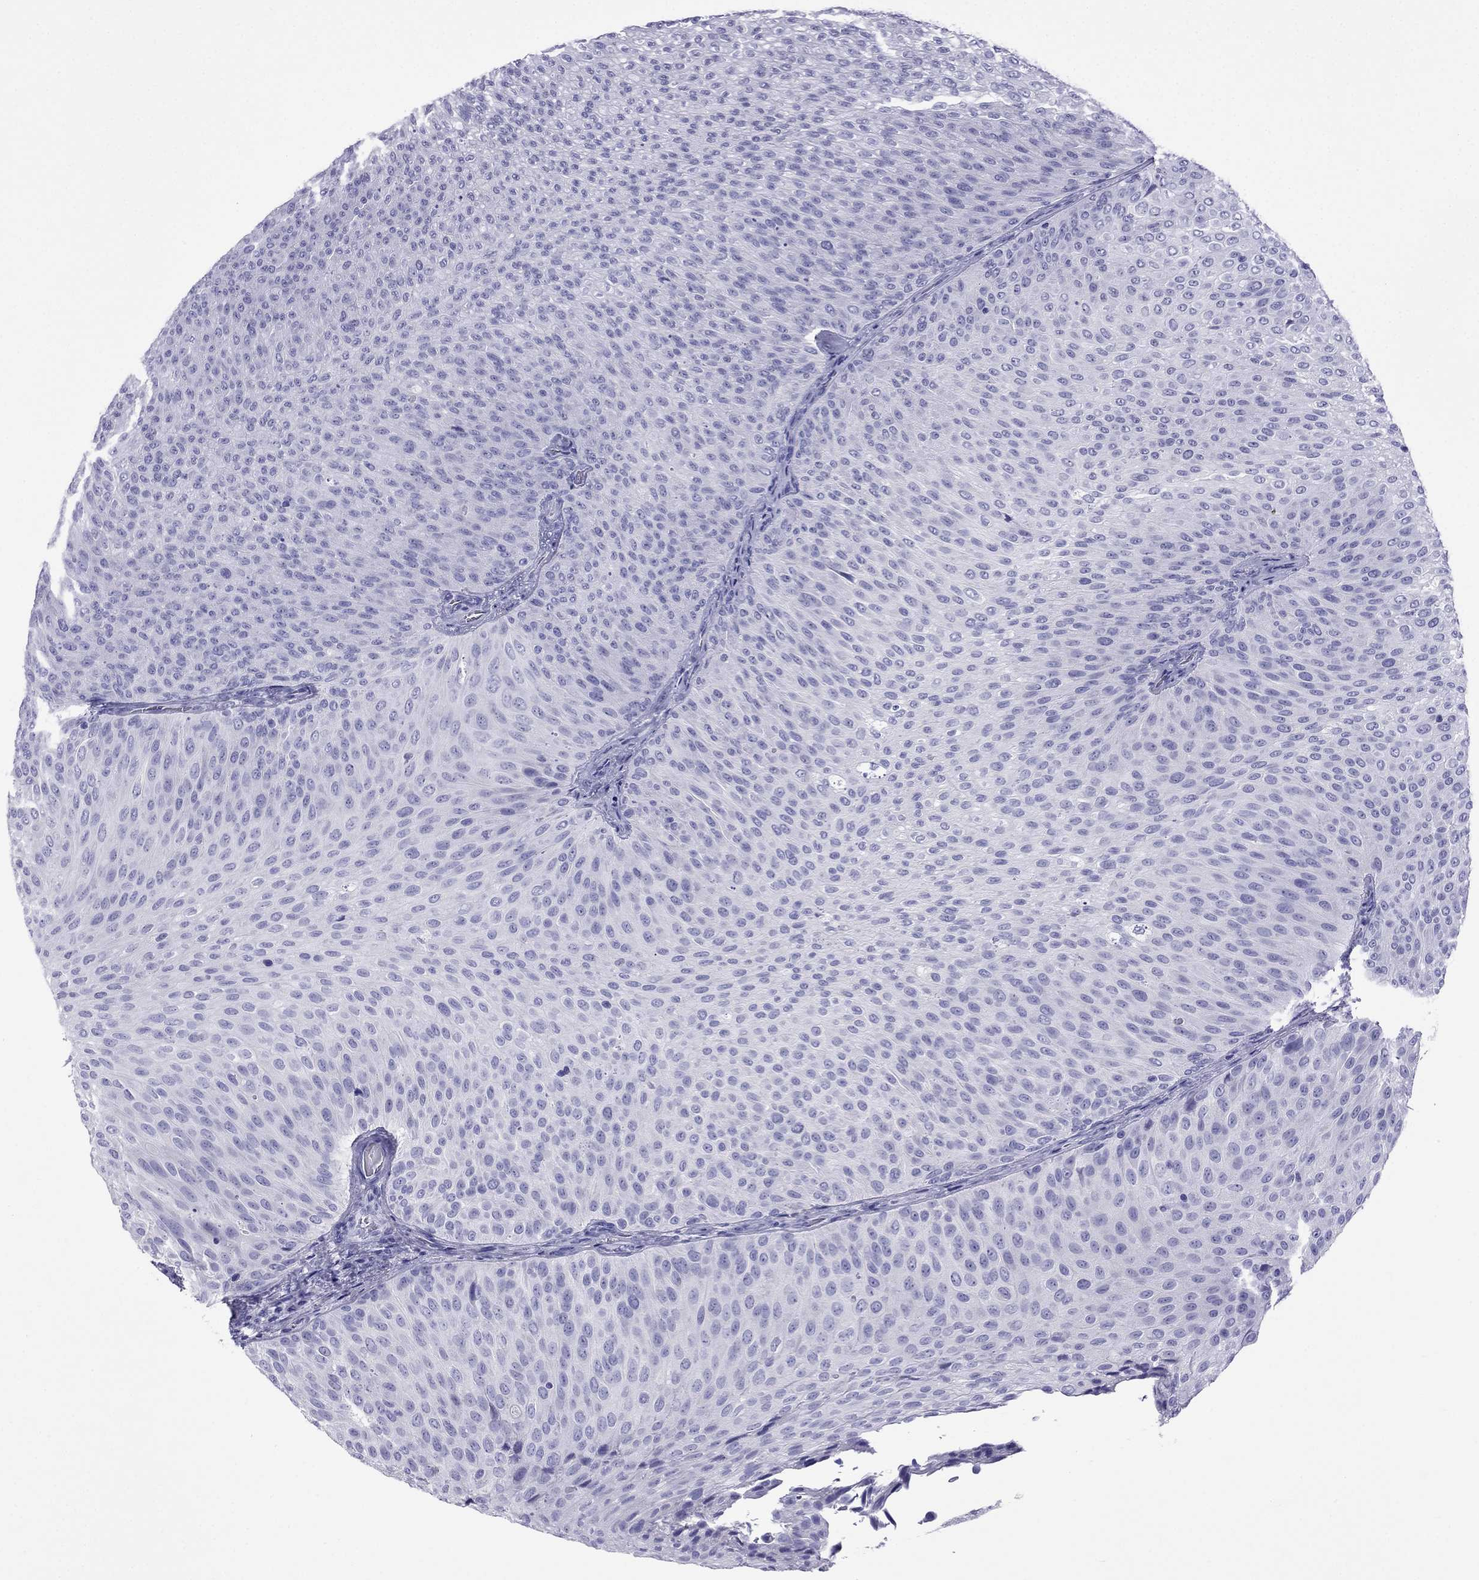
{"staining": {"intensity": "negative", "quantity": "none", "location": "none"}, "tissue": "urothelial cancer", "cell_type": "Tumor cells", "image_type": "cancer", "snomed": [{"axis": "morphology", "description": "Urothelial carcinoma, Low grade"}, {"axis": "topography", "description": "Urinary bladder"}], "caption": "High power microscopy image of an IHC image of urothelial carcinoma (low-grade), revealing no significant staining in tumor cells.", "gene": "ARR3", "patient": {"sex": "male", "age": 78}}